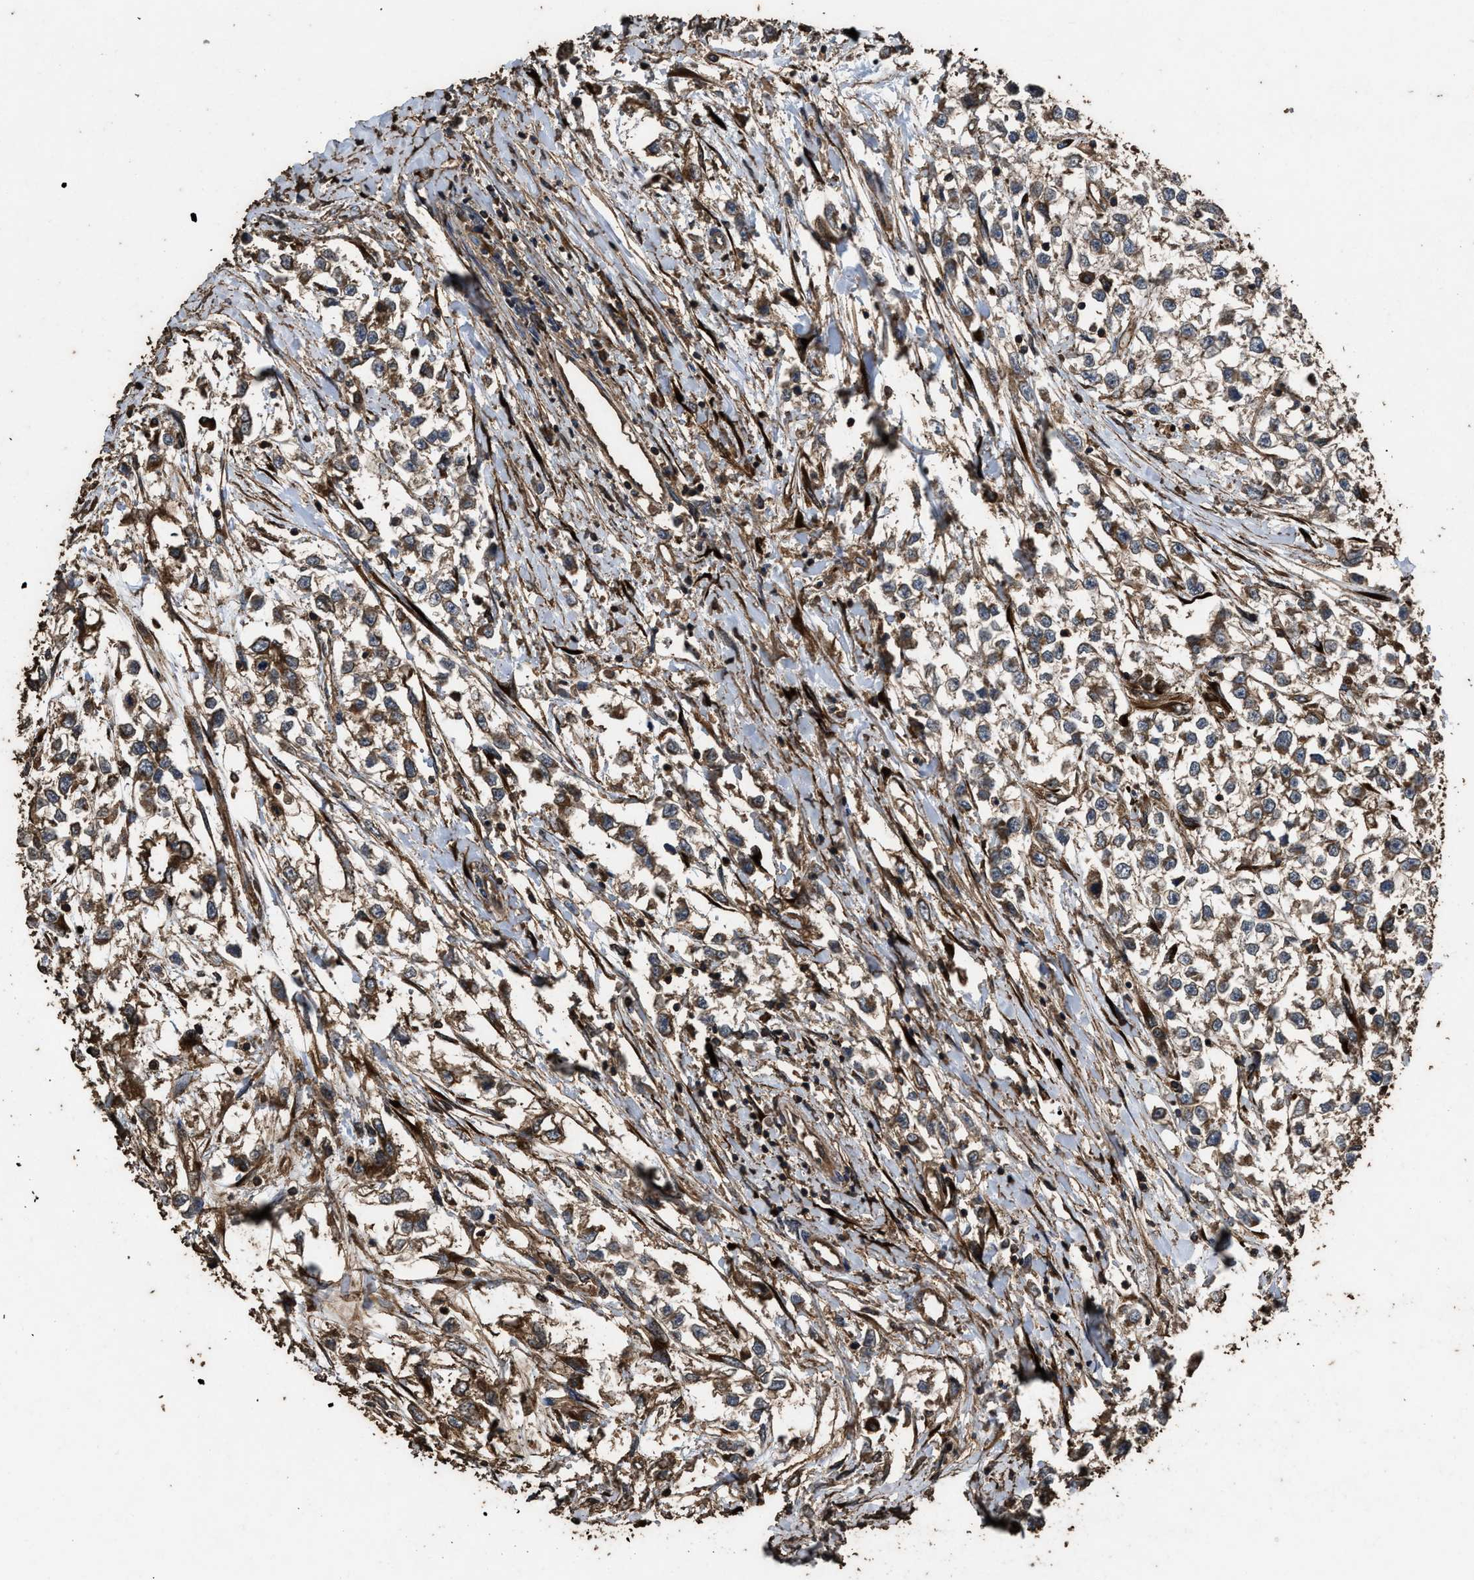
{"staining": {"intensity": "moderate", "quantity": ">75%", "location": "cytoplasmic/membranous"}, "tissue": "testis cancer", "cell_type": "Tumor cells", "image_type": "cancer", "snomed": [{"axis": "morphology", "description": "Seminoma, NOS"}, {"axis": "morphology", "description": "Carcinoma, Embryonal, NOS"}, {"axis": "topography", "description": "Testis"}], "caption": "Testis cancer (seminoma) was stained to show a protein in brown. There is medium levels of moderate cytoplasmic/membranous expression in approximately >75% of tumor cells.", "gene": "ZMYND19", "patient": {"sex": "male", "age": 51}}